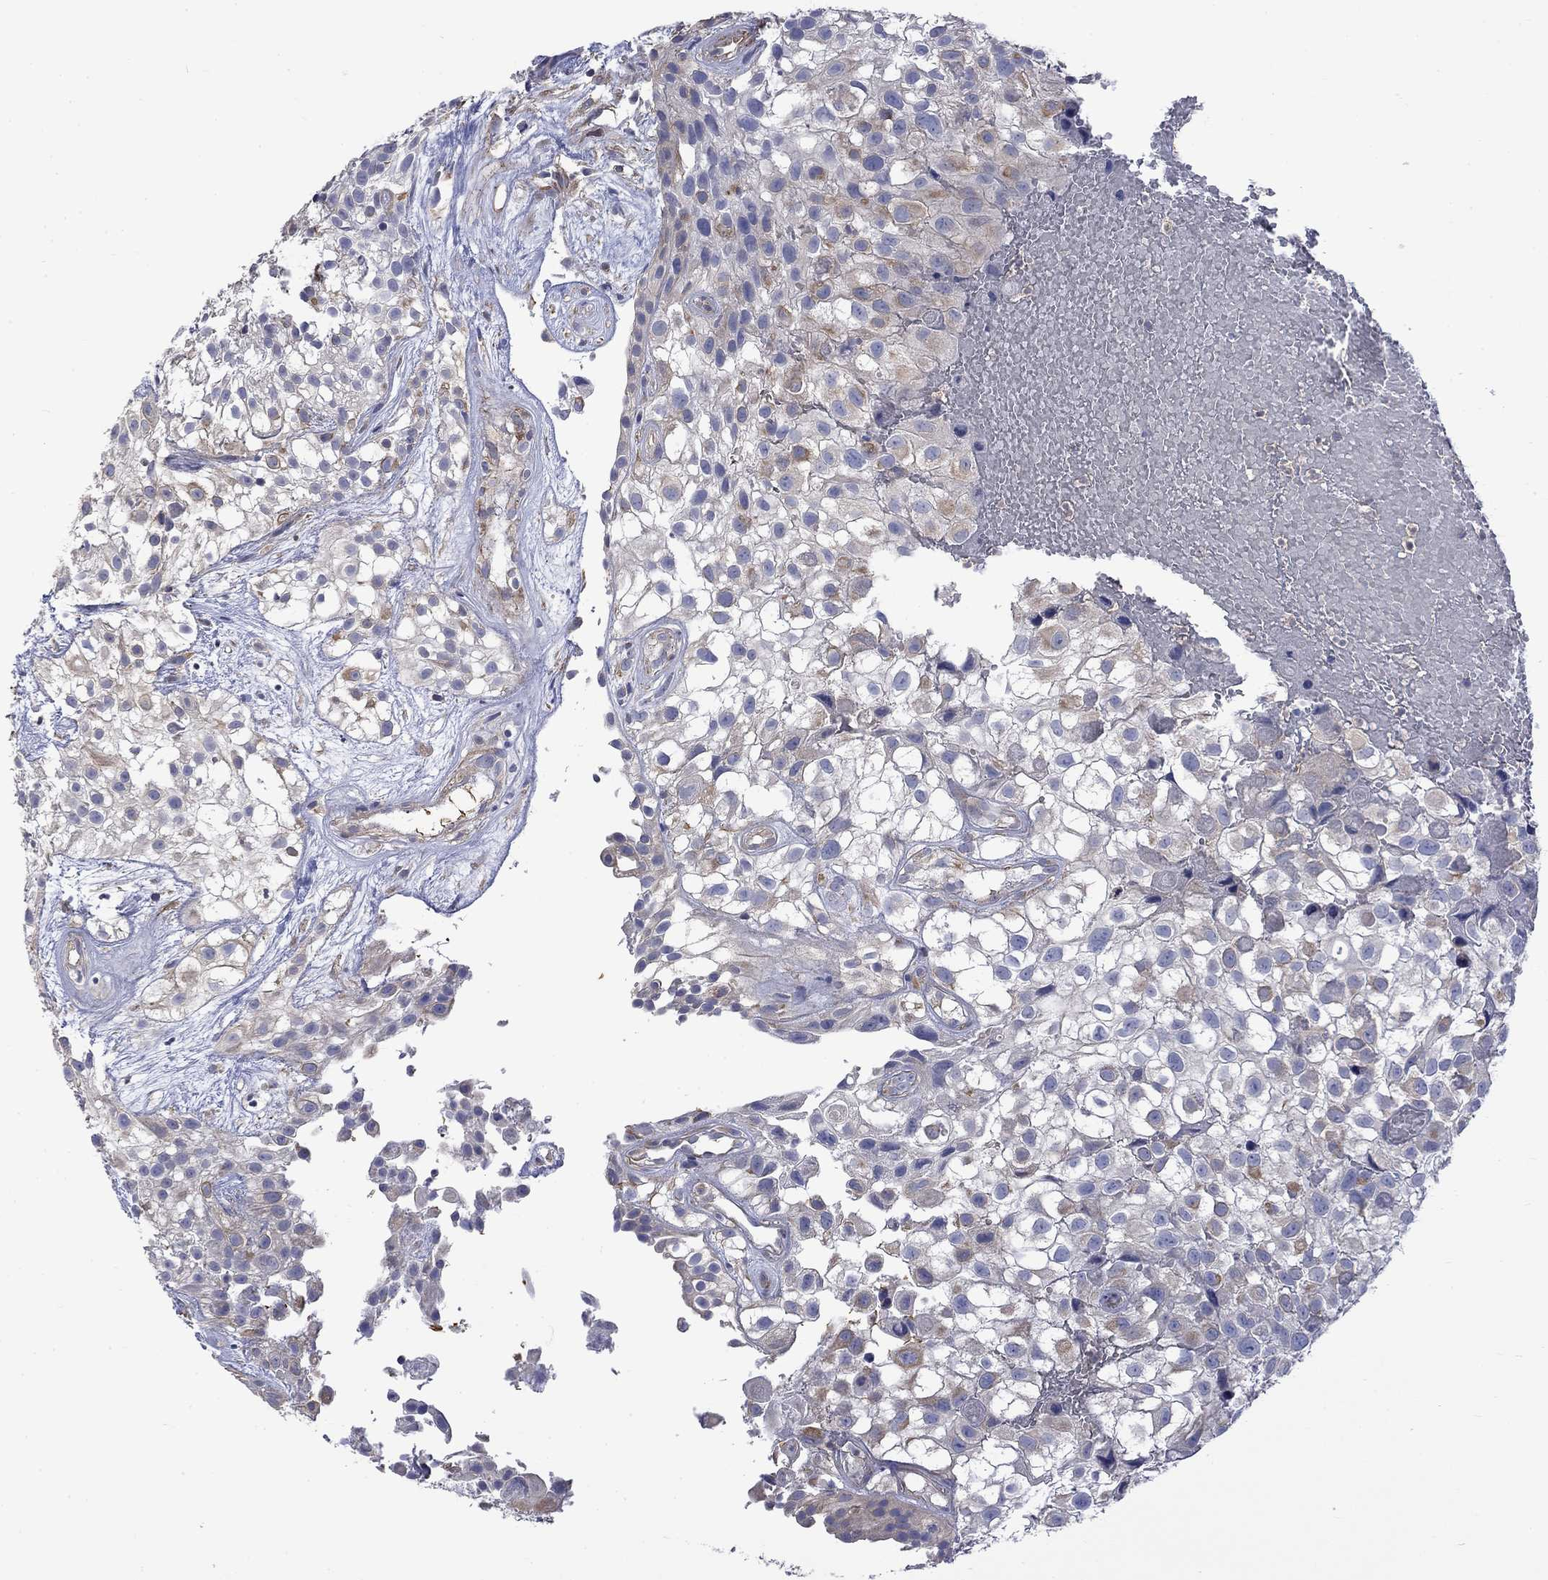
{"staining": {"intensity": "weak", "quantity": "<25%", "location": "cytoplasmic/membranous"}, "tissue": "urothelial cancer", "cell_type": "Tumor cells", "image_type": "cancer", "snomed": [{"axis": "morphology", "description": "Urothelial carcinoma, High grade"}, {"axis": "topography", "description": "Urinary bladder"}], "caption": "A micrograph of human urothelial cancer is negative for staining in tumor cells.", "gene": "CAMKK2", "patient": {"sex": "male", "age": 56}}